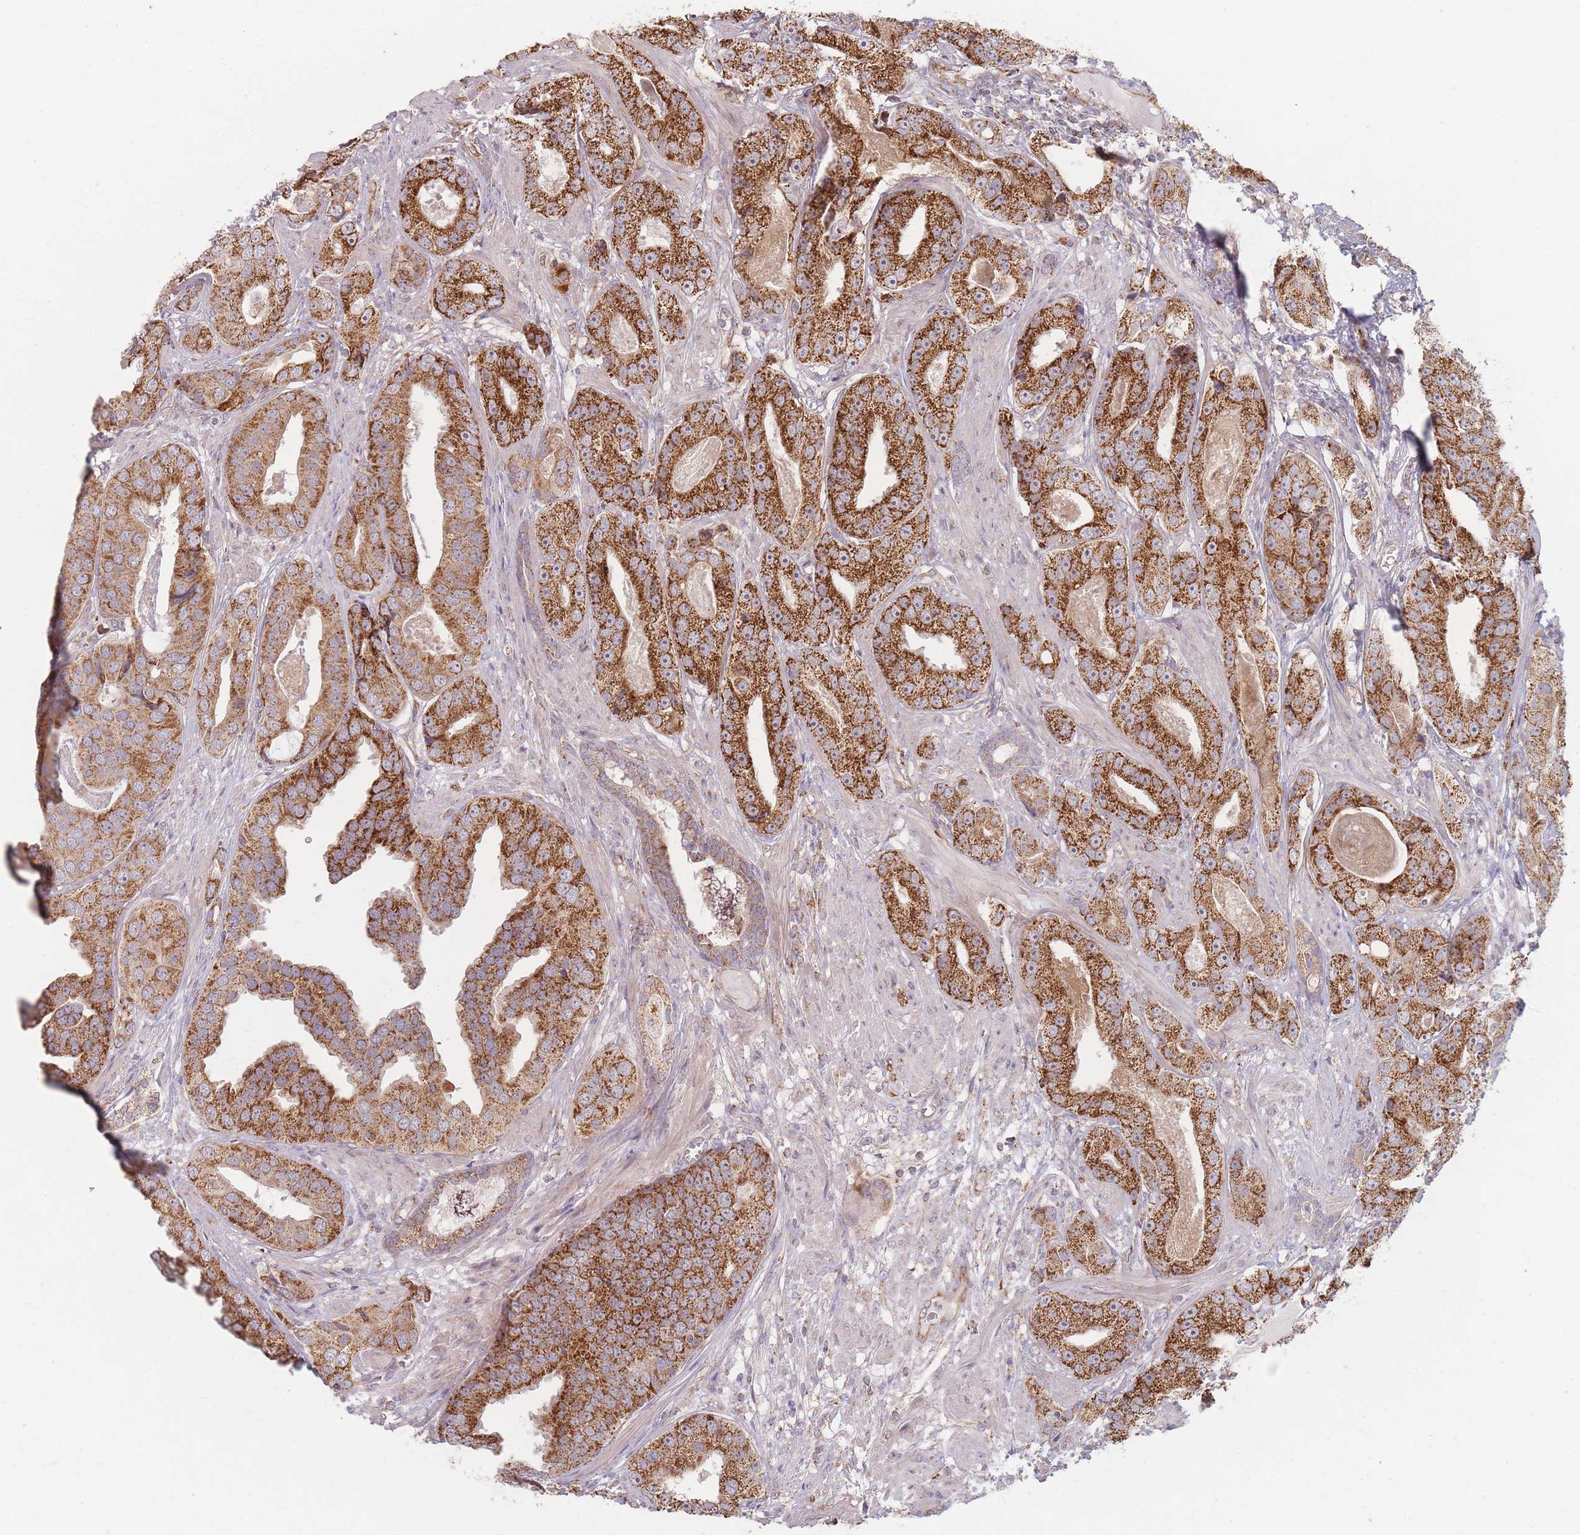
{"staining": {"intensity": "strong", "quantity": ">75%", "location": "cytoplasmic/membranous"}, "tissue": "prostate cancer", "cell_type": "Tumor cells", "image_type": "cancer", "snomed": [{"axis": "morphology", "description": "Adenocarcinoma, High grade"}, {"axis": "topography", "description": "Prostate"}], "caption": "Protein staining by immunohistochemistry (IHC) exhibits strong cytoplasmic/membranous positivity in approximately >75% of tumor cells in prostate cancer.", "gene": "ESRP2", "patient": {"sex": "male", "age": 71}}